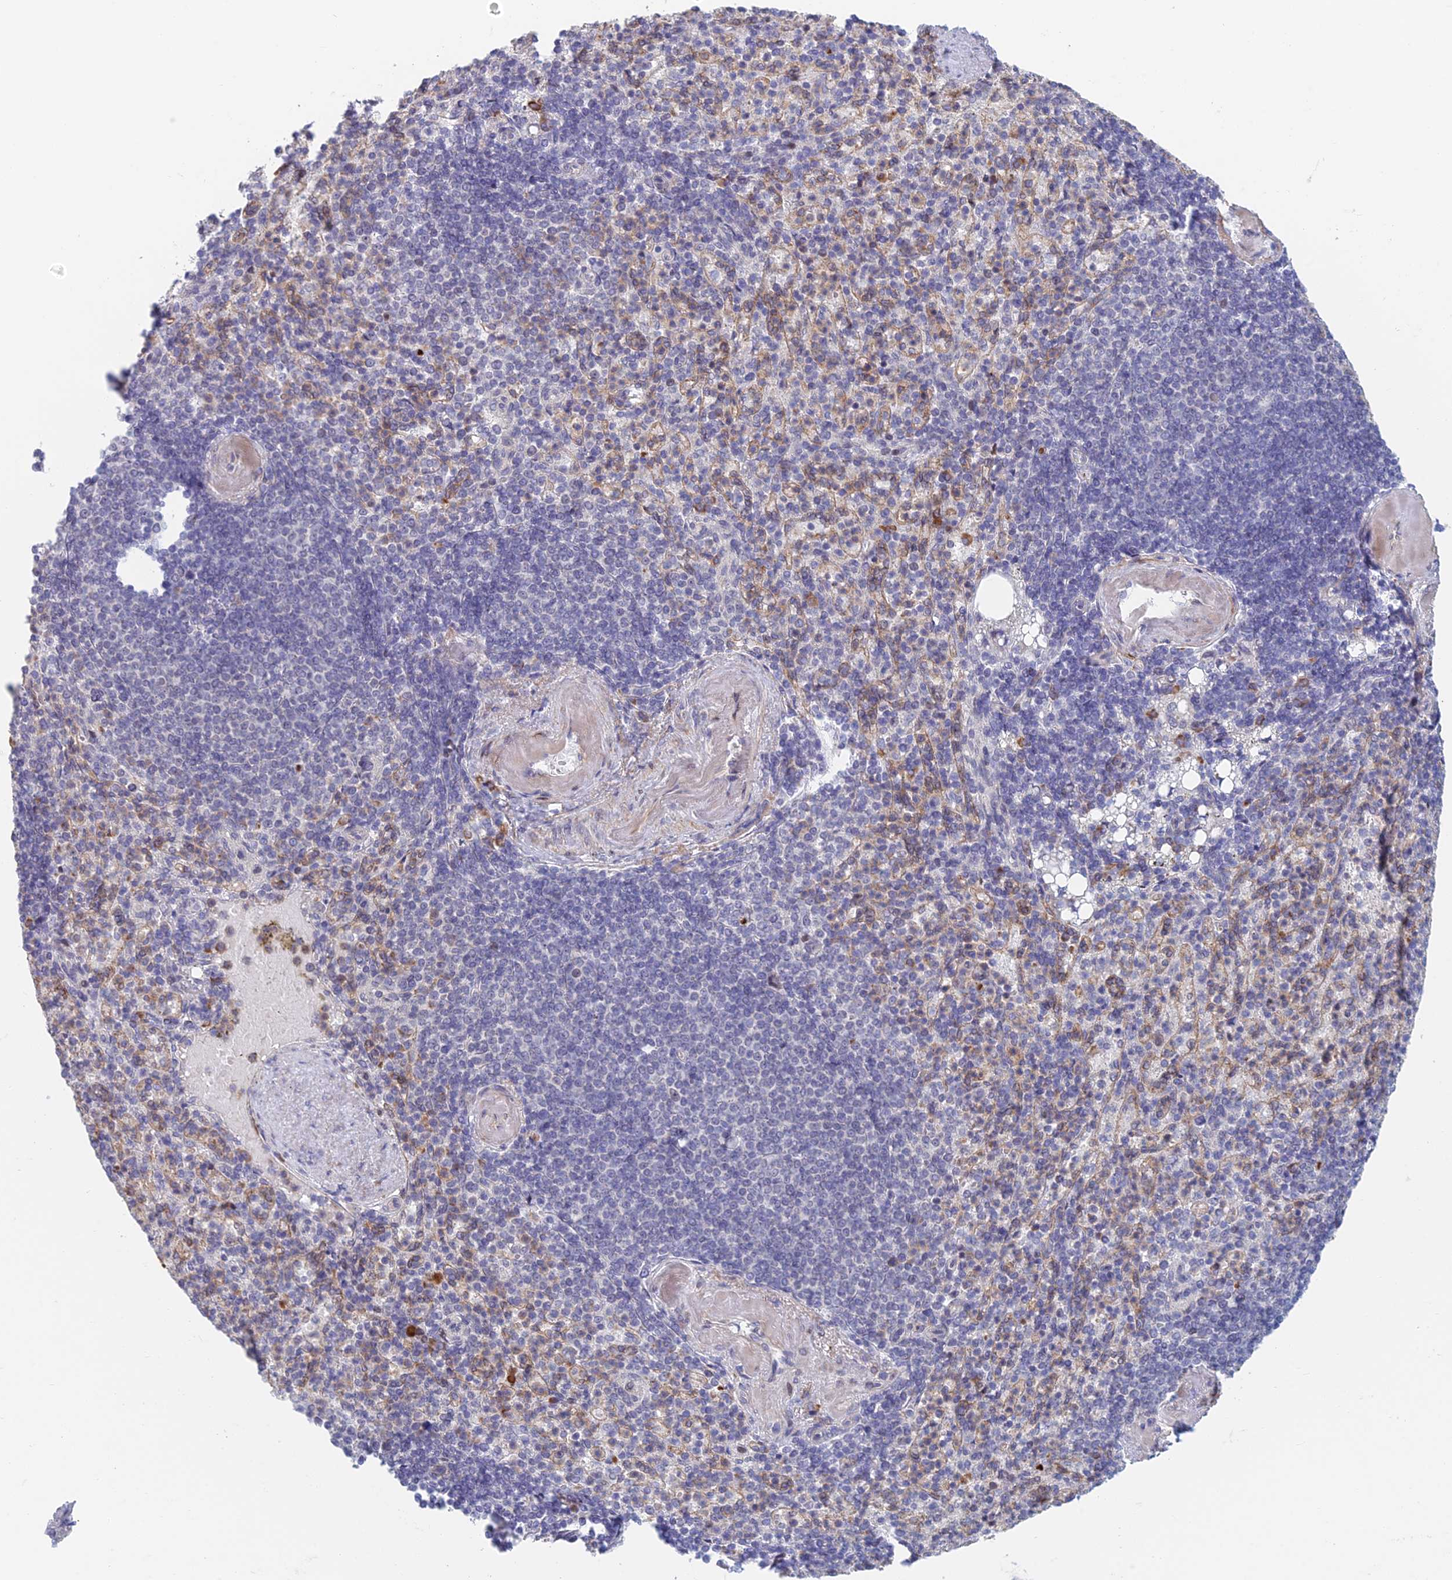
{"staining": {"intensity": "weak", "quantity": "<25%", "location": "cytoplasmic/membranous"}, "tissue": "spleen", "cell_type": "Cells in red pulp", "image_type": "normal", "snomed": [{"axis": "morphology", "description": "Normal tissue, NOS"}, {"axis": "topography", "description": "Spleen"}], "caption": "An immunohistochemistry (IHC) image of benign spleen is shown. There is no staining in cells in red pulp of spleen.", "gene": "PPP1R26", "patient": {"sex": "female", "age": 74}}